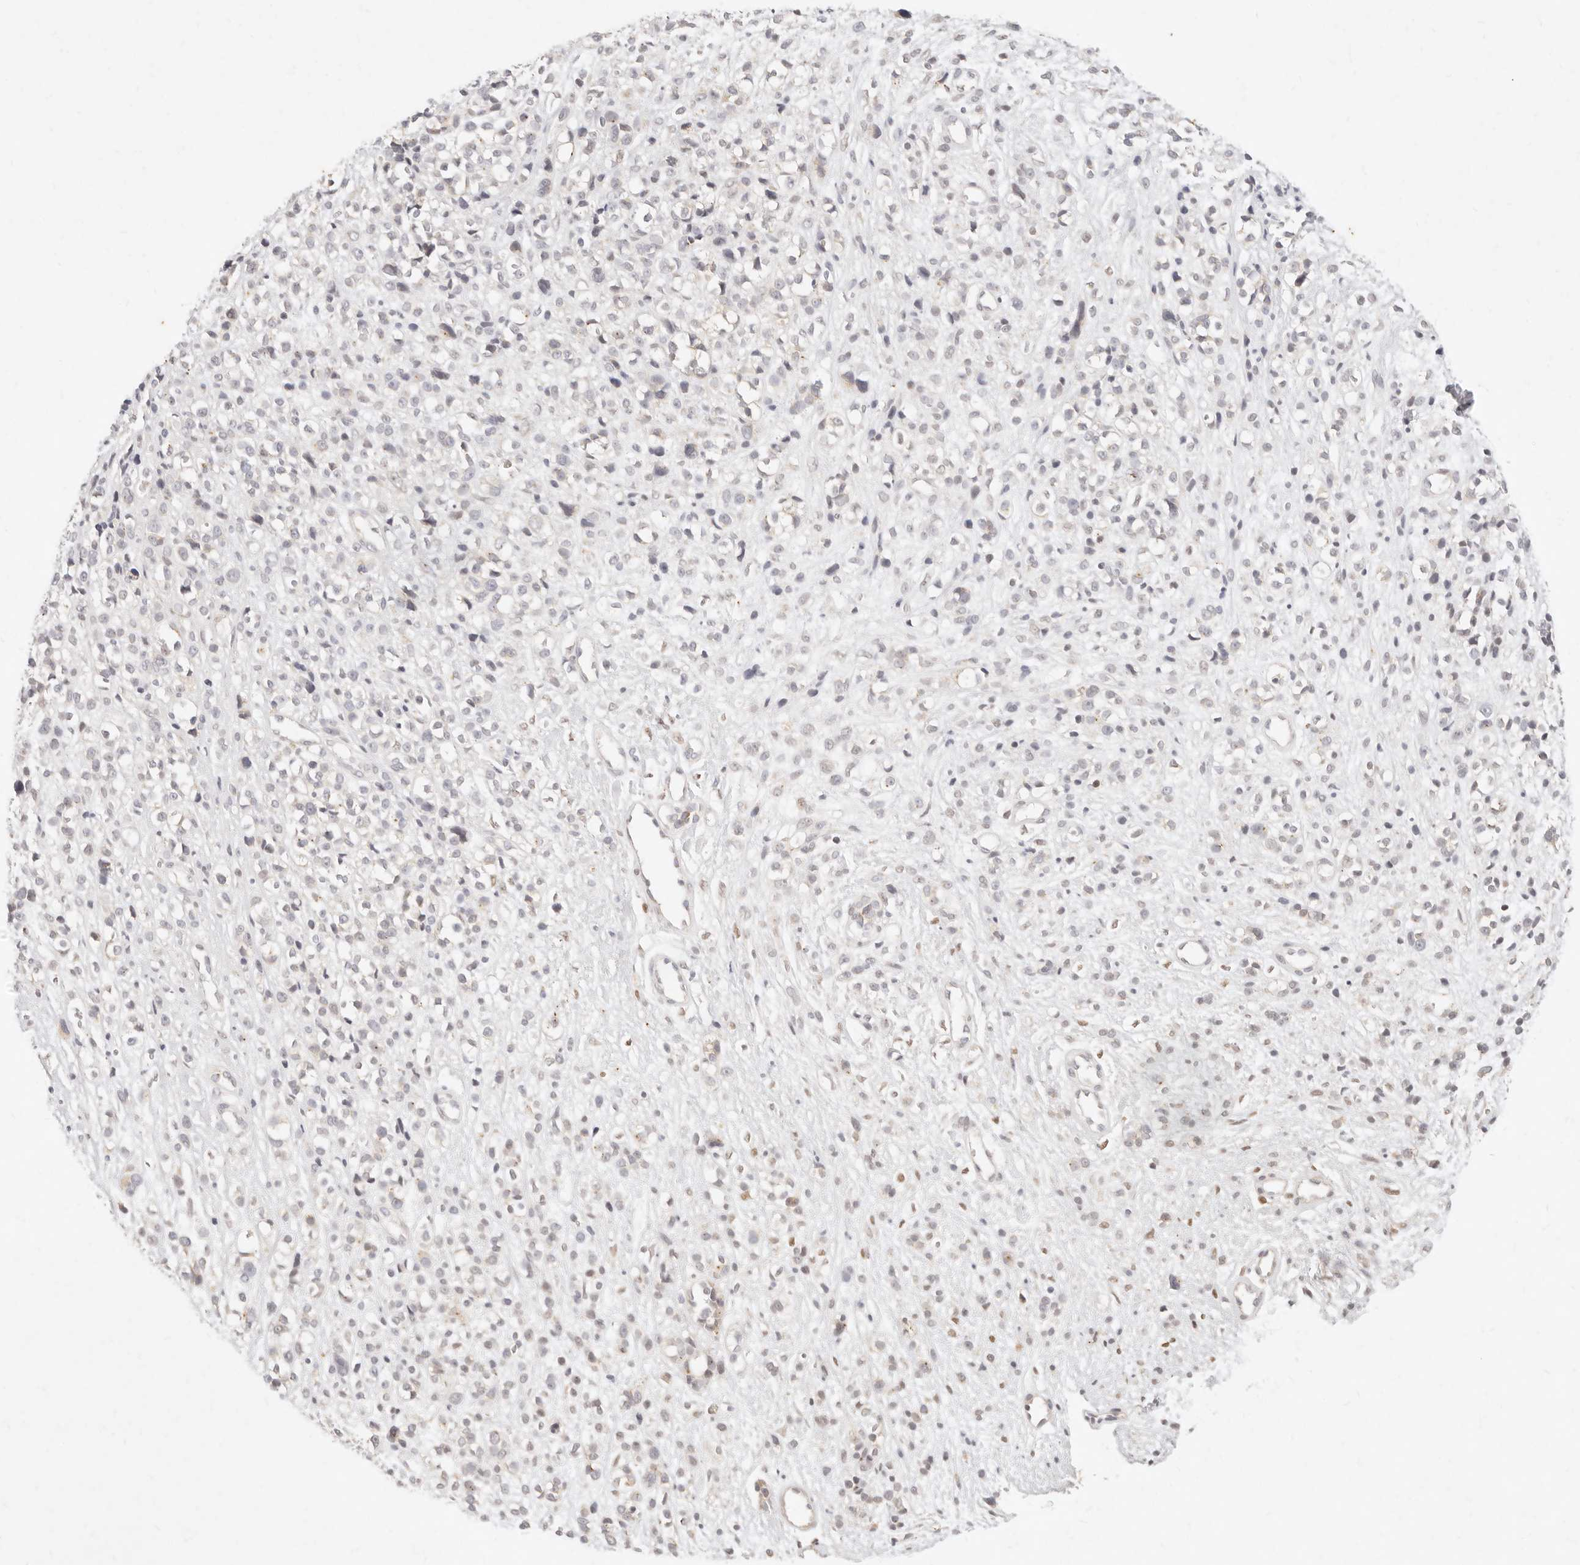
{"staining": {"intensity": "negative", "quantity": "none", "location": "none"}, "tissue": "melanoma", "cell_type": "Tumor cells", "image_type": "cancer", "snomed": [{"axis": "morphology", "description": "Malignant melanoma, NOS"}, {"axis": "topography", "description": "Skin"}], "caption": "Tumor cells are negative for protein expression in human melanoma.", "gene": "ASCL3", "patient": {"sex": "female", "age": 55}}